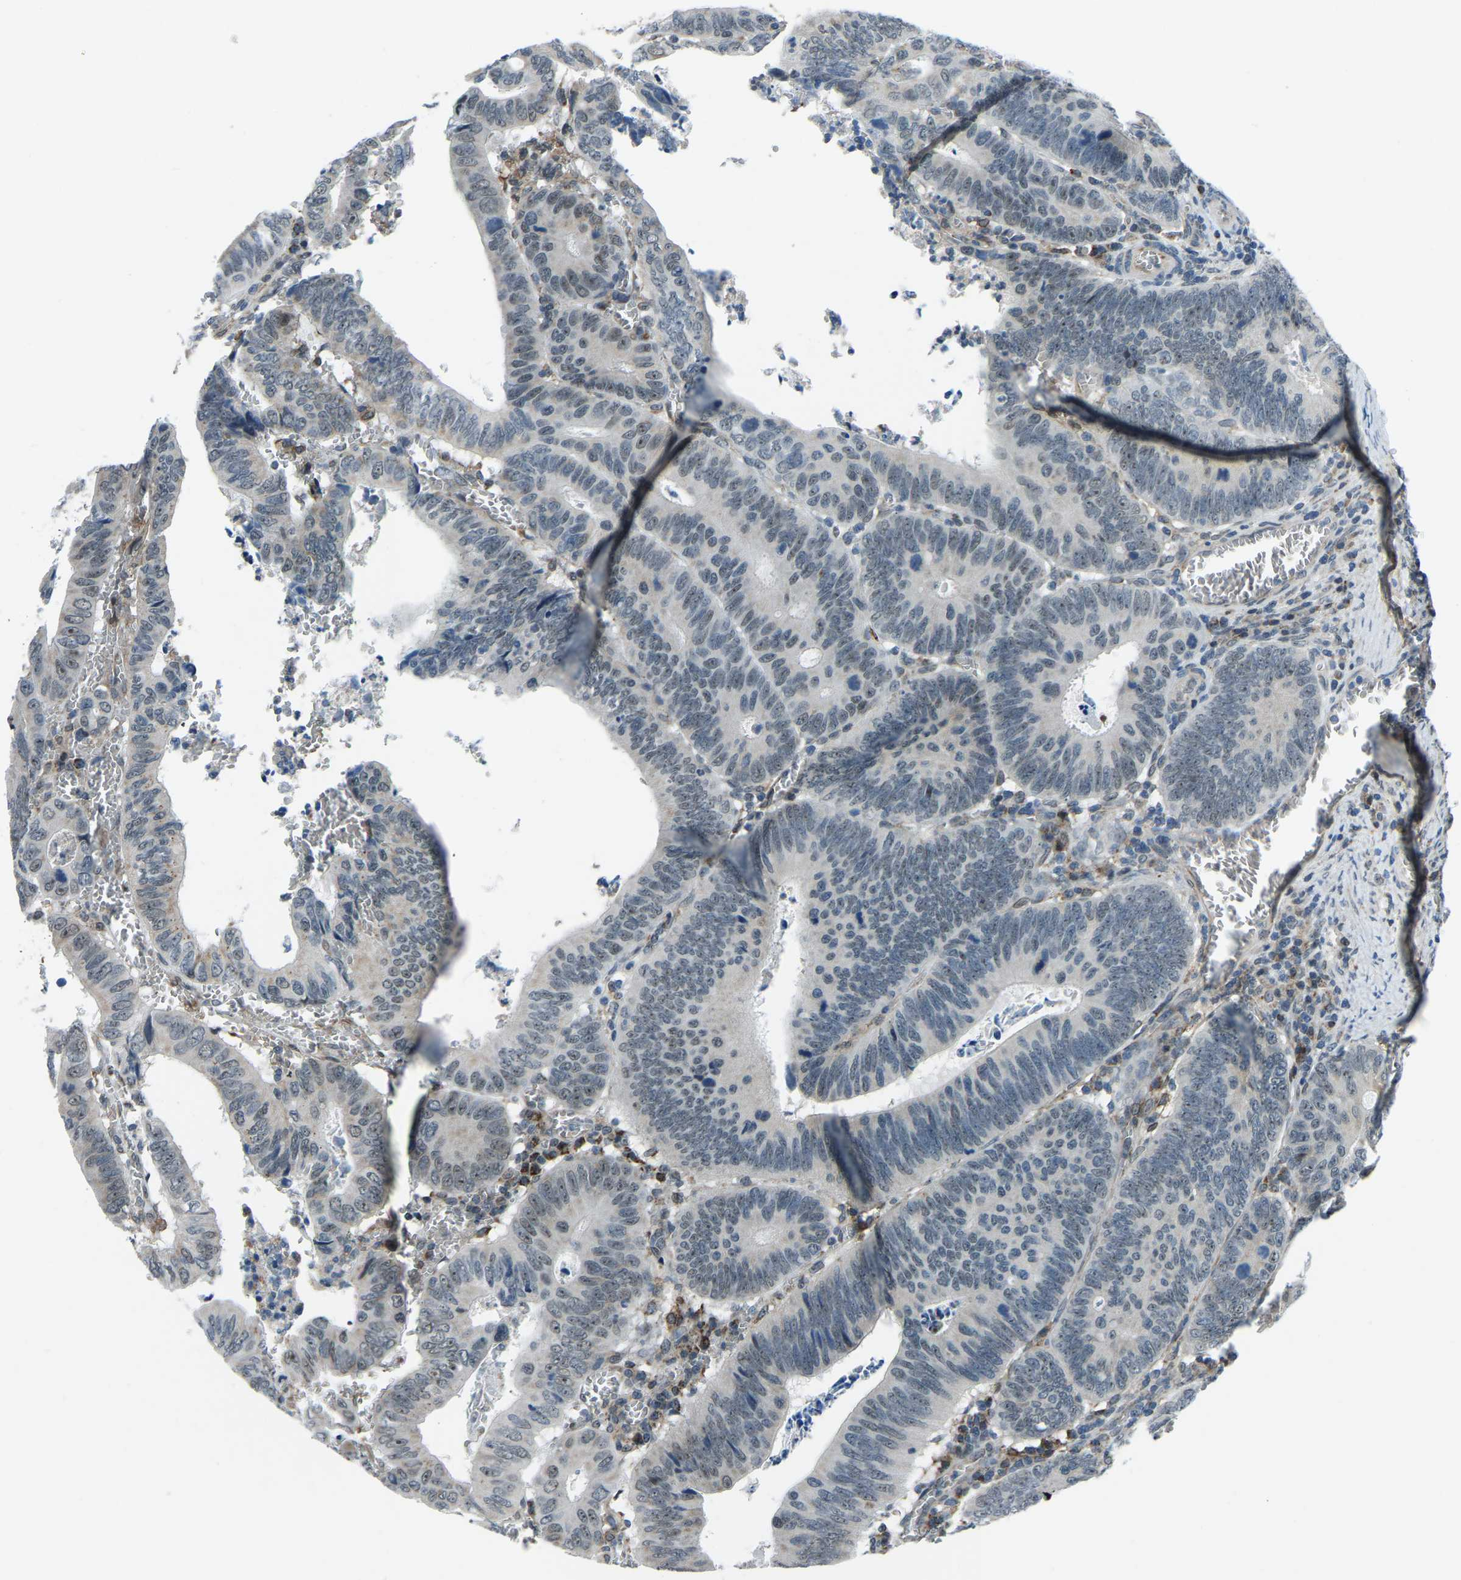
{"staining": {"intensity": "negative", "quantity": "none", "location": "none"}, "tissue": "colorectal cancer", "cell_type": "Tumor cells", "image_type": "cancer", "snomed": [{"axis": "morphology", "description": "Inflammation, NOS"}, {"axis": "morphology", "description": "Adenocarcinoma, NOS"}, {"axis": "topography", "description": "Colon"}], "caption": "An IHC micrograph of colorectal adenocarcinoma is shown. There is no staining in tumor cells of colorectal adenocarcinoma. Nuclei are stained in blue.", "gene": "RBM33", "patient": {"sex": "male", "age": 72}}